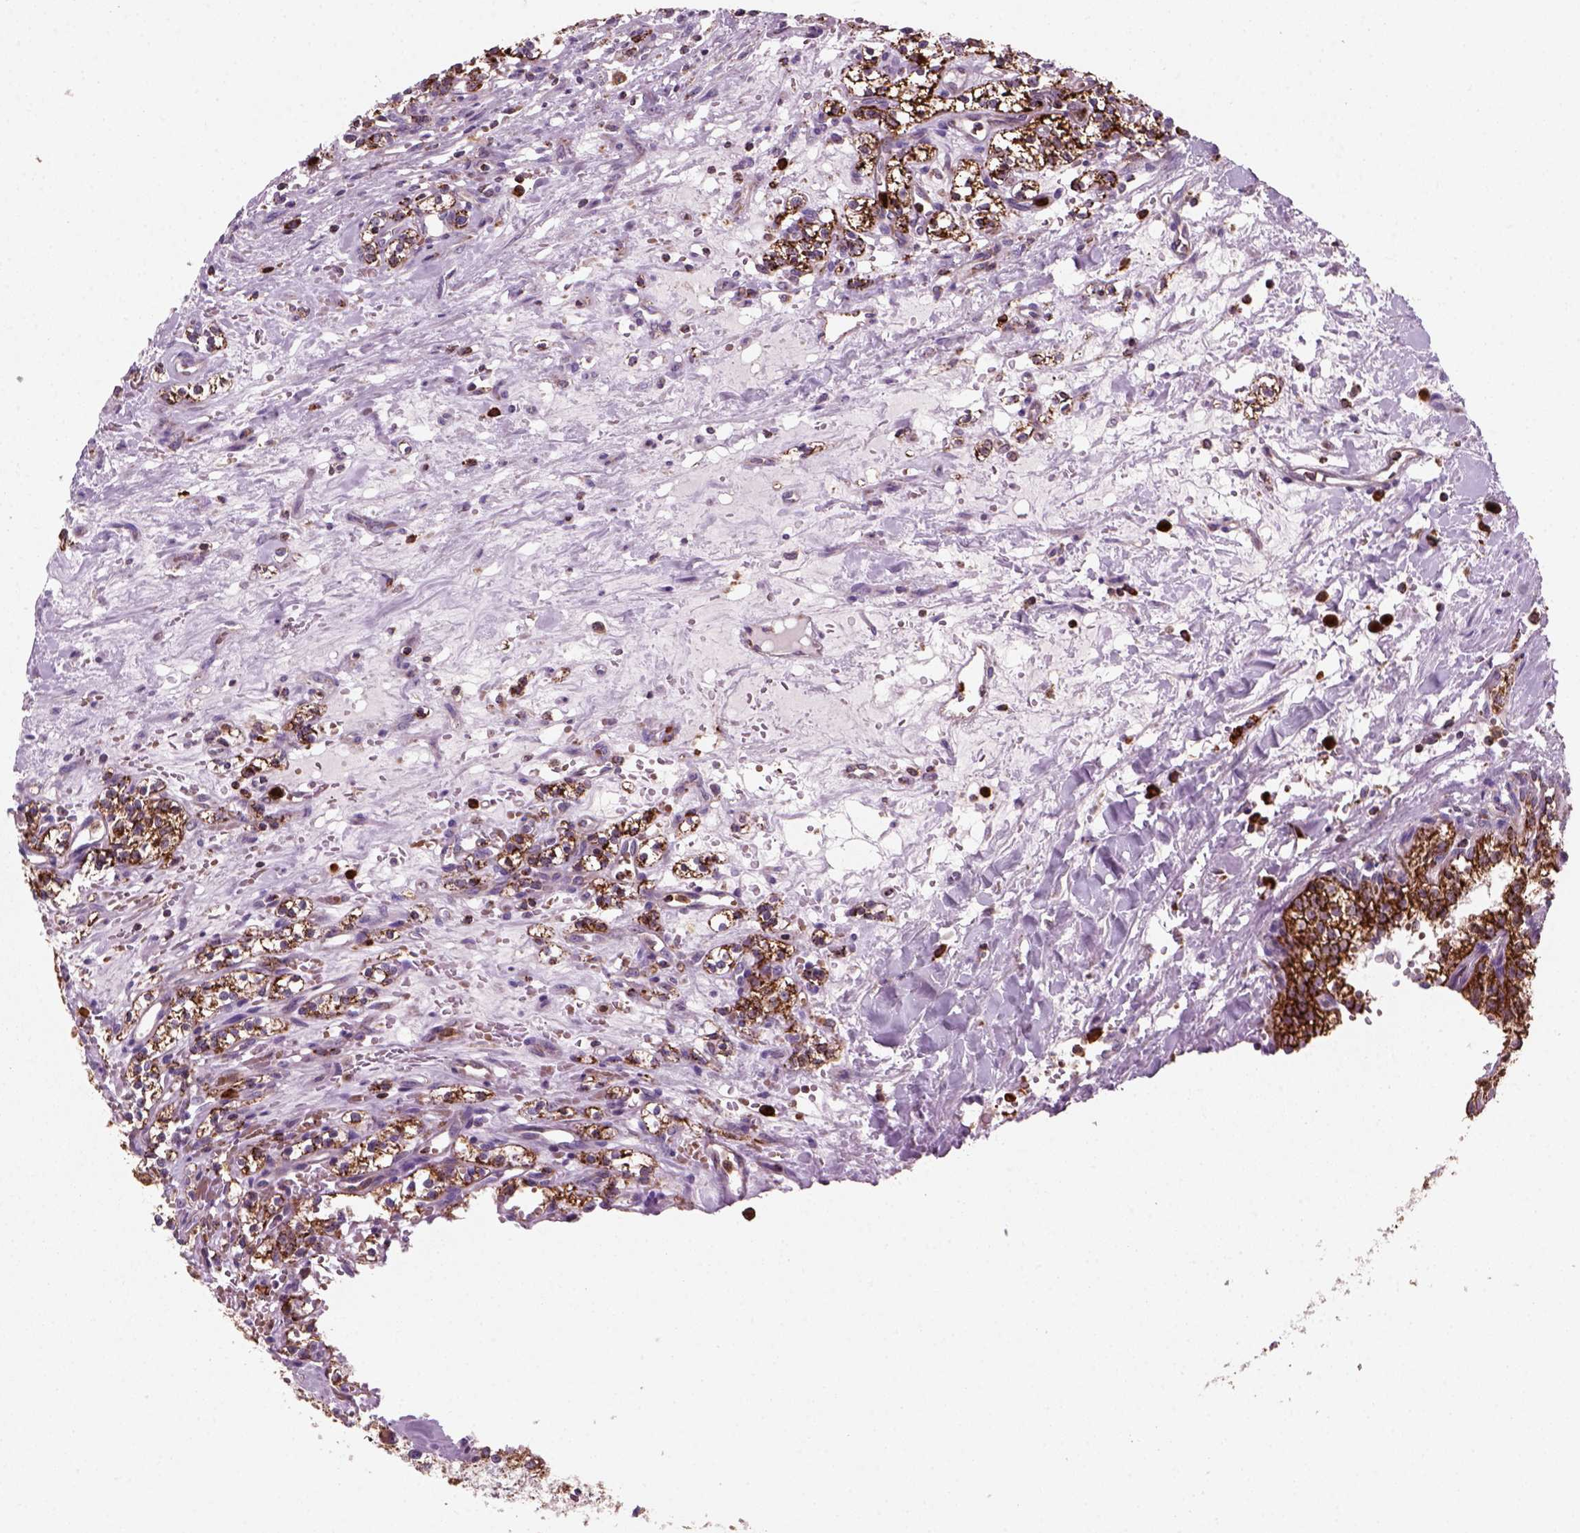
{"staining": {"intensity": "strong", "quantity": ">75%", "location": "cytoplasmic/membranous"}, "tissue": "renal cancer", "cell_type": "Tumor cells", "image_type": "cancer", "snomed": [{"axis": "morphology", "description": "Adenocarcinoma, NOS"}, {"axis": "topography", "description": "Kidney"}], "caption": "A brown stain shows strong cytoplasmic/membranous positivity of a protein in renal cancer (adenocarcinoma) tumor cells.", "gene": "NUDT16L1", "patient": {"sex": "male", "age": 36}}